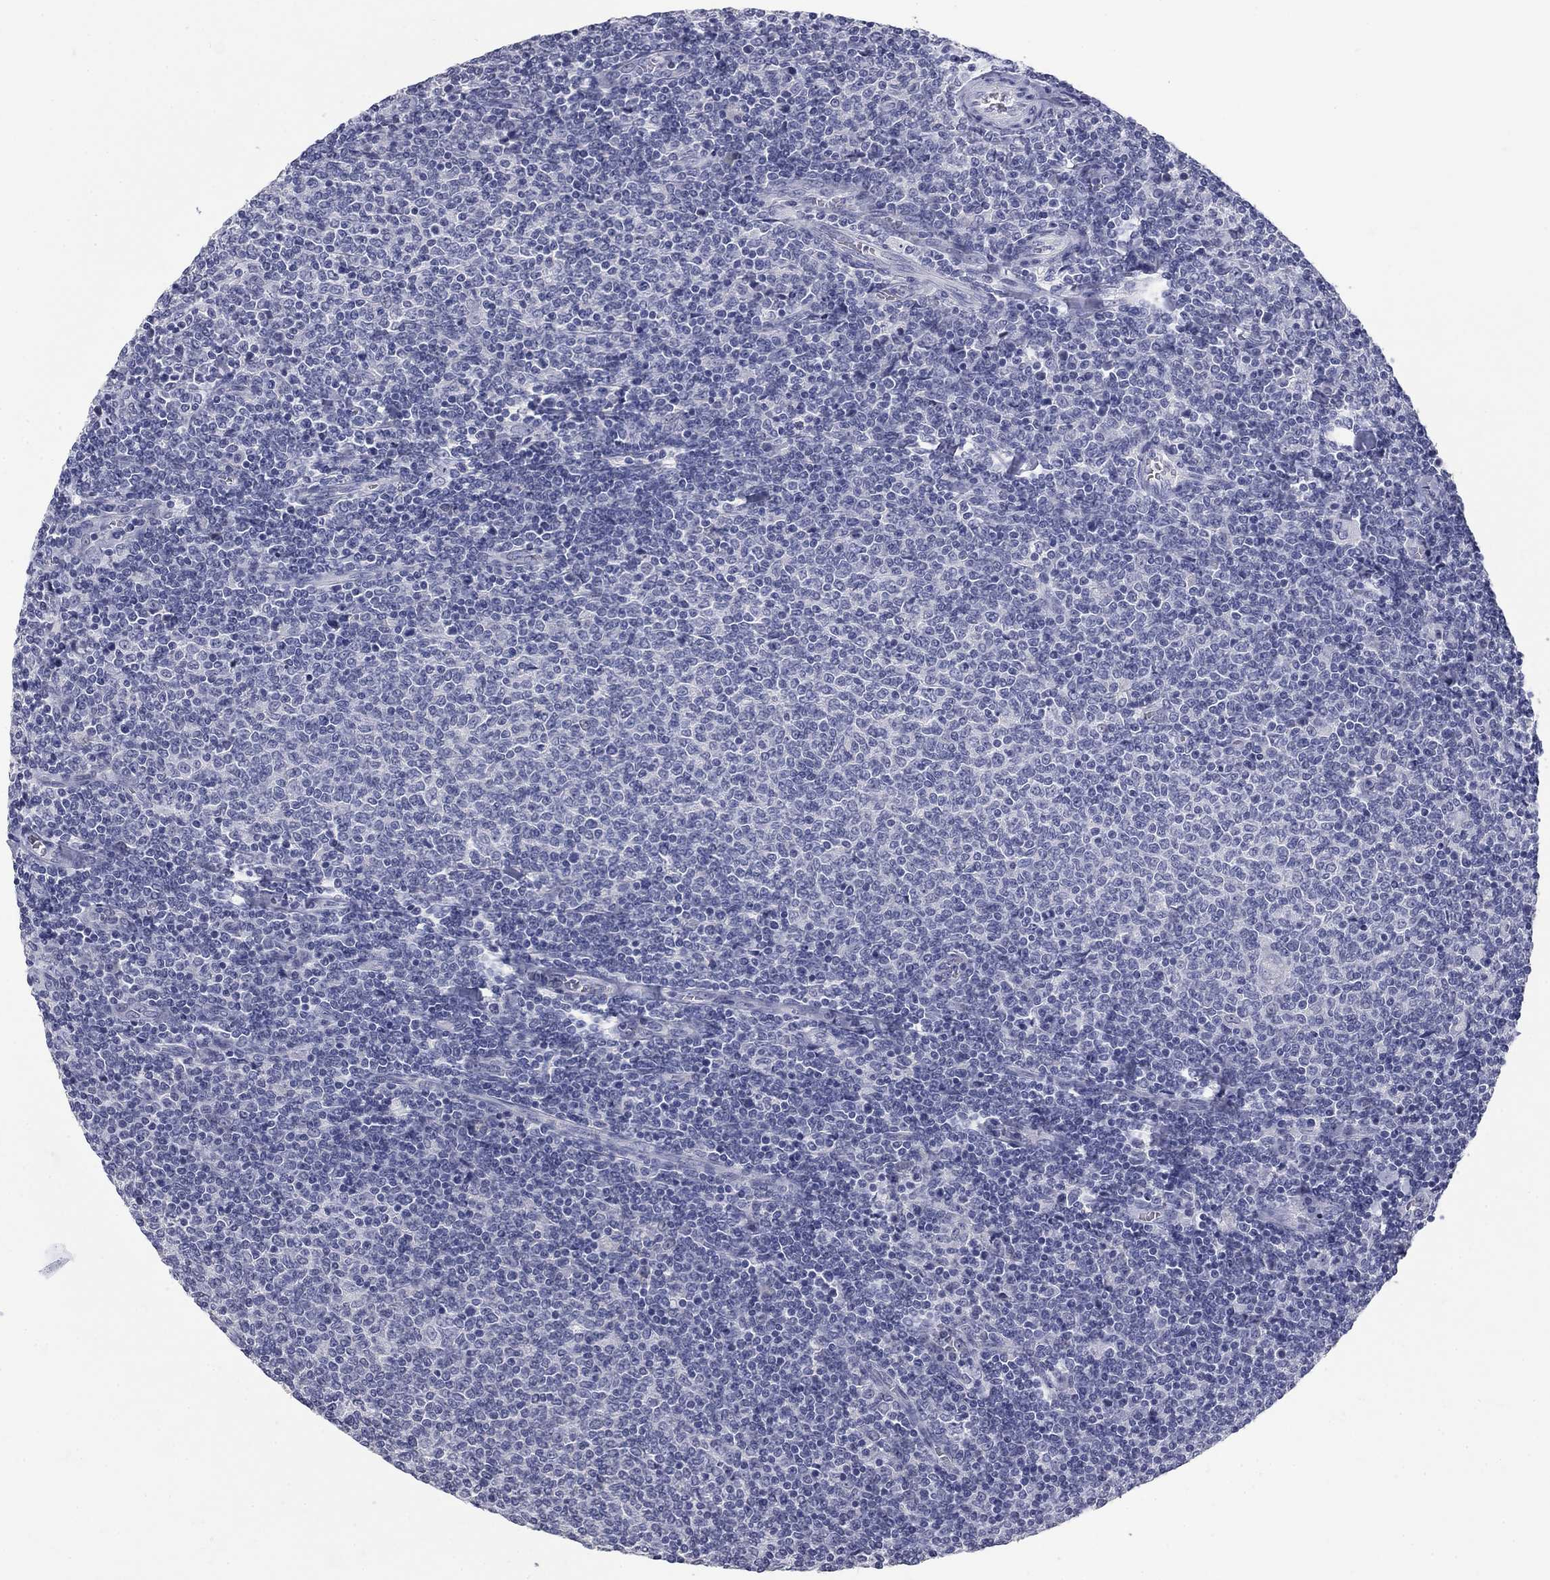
{"staining": {"intensity": "negative", "quantity": "none", "location": "none"}, "tissue": "lymphoma", "cell_type": "Tumor cells", "image_type": "cancer", "snomed": [{"axis": "morphology", "description": "Malignant lymphoma, non-Hodgkin's type, Low grade"}, {"axis": "topography", "description": "Lymph node"}], "caption": "Immunohistochemical staining of lymphoma exhibits no significant positivity in tumor cells.", "gene": "ELAVL4", "patient": {"sex": "male", "age": 52}}